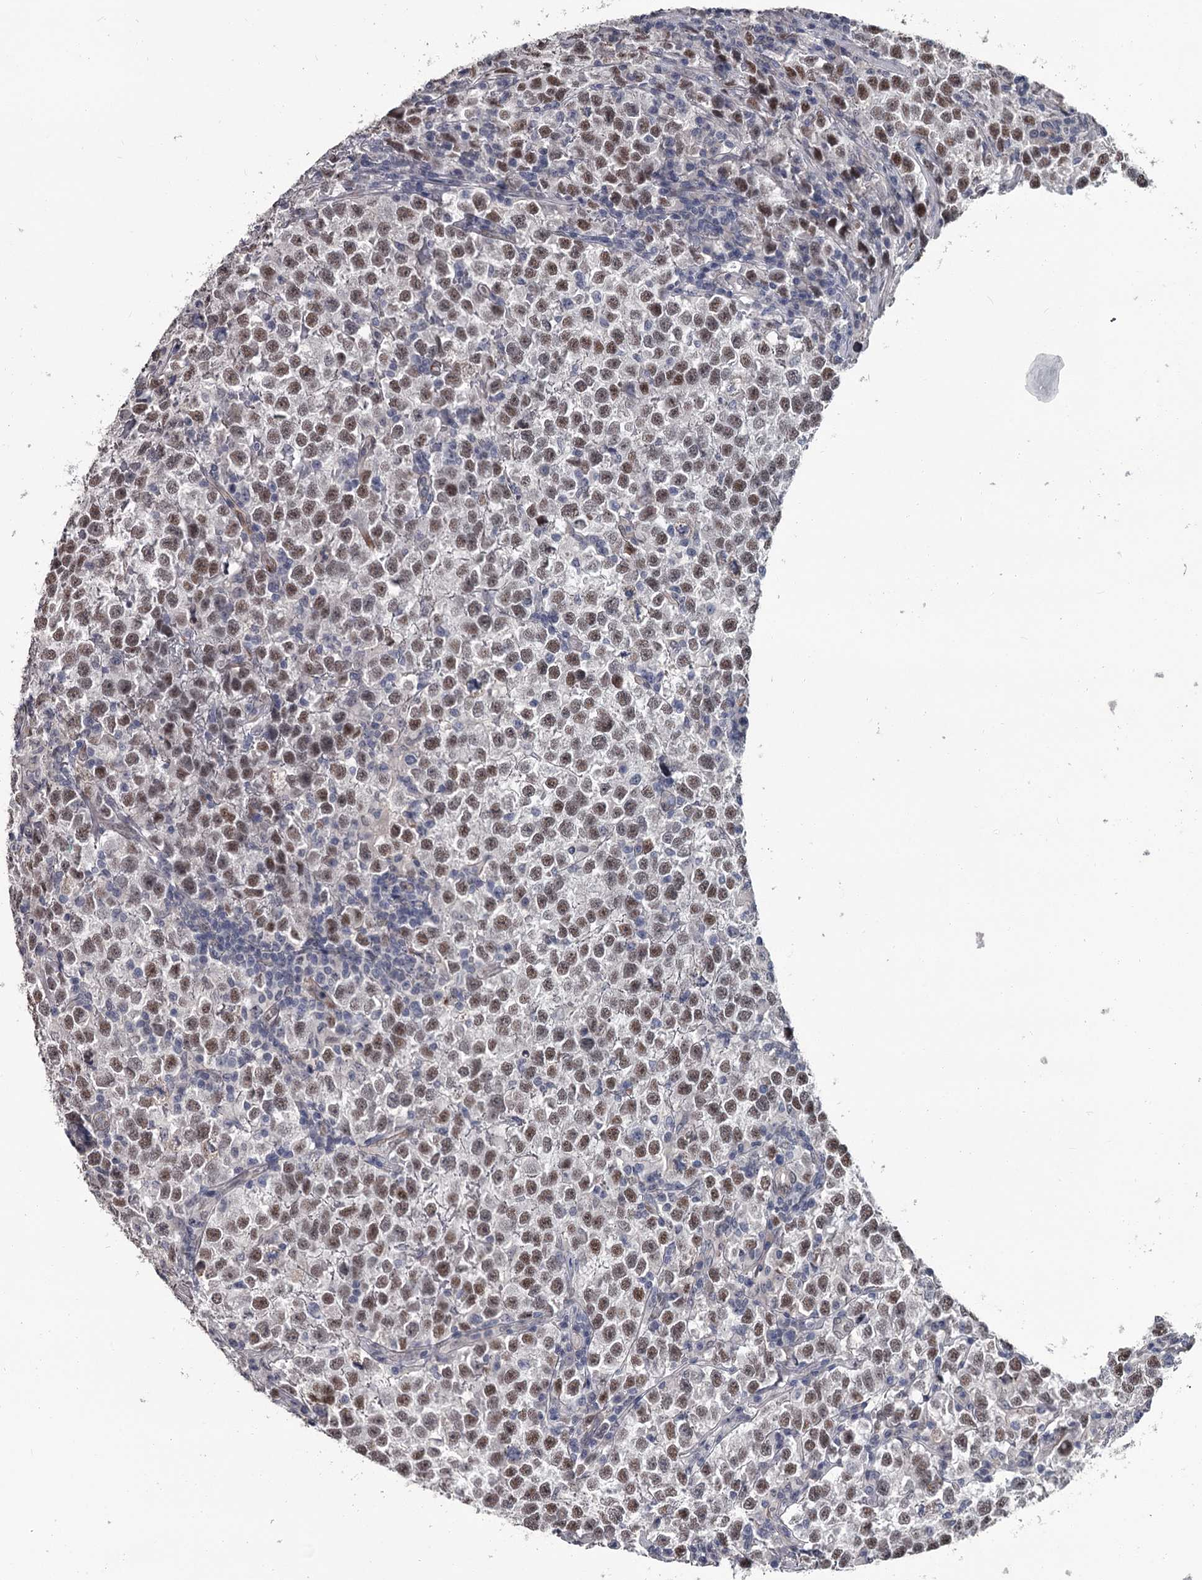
{"staining": {"intensity": "weak", "quantity": ">75%", "location": "nuclear"}, "tissue": "testis cancer", "cell_type": "Tumor cells", "image_type": "cancer", "snomed": [{"axis": "morphology", "description": "Normal tissue, NOS"}, {"axis": "morphology", "description": "Seminoma, NOS"}, {"axis": "topography", "description": "Testis"}], "caption": "Immunohistochemical staining of testis cancer reveals weak nuclear protein positivity in approximately >75% of tumor cells. The staining was performed using DAB to visualize the protein expression in brown, while the nuclei were stained in blue with hematoxylin (Magnification: 20x).", "gene": "PRPF40B", "patient": {"sex": "male", "age": 43}}